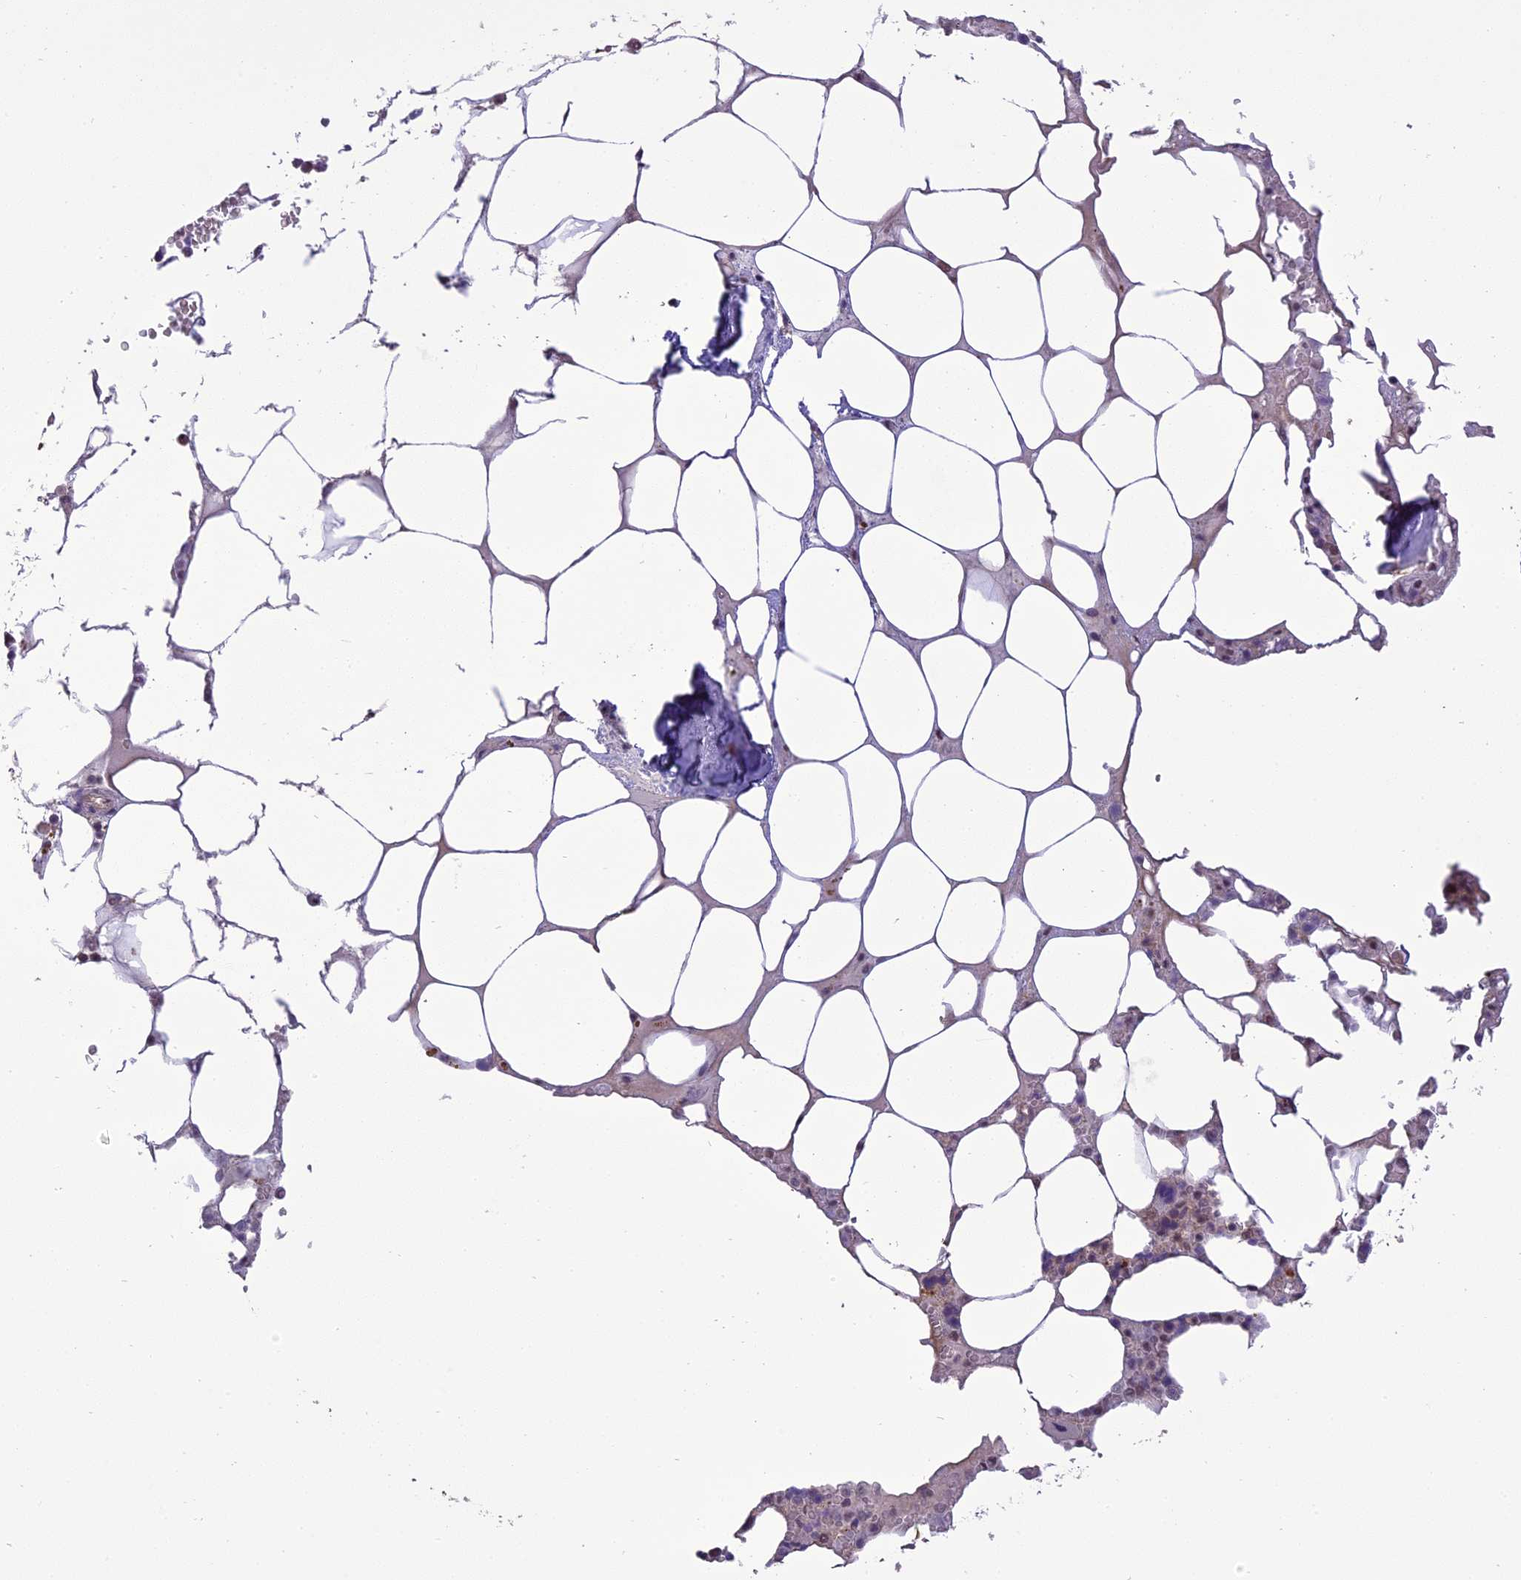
{"staining": {"intensity": "moderate", "quantity": "25%-75%", "location": "cytoplasmic/membranous,nuclear"}, "tissue": "bone marrow", "cell_type": "Hematopoietic cells", "image_type": "normal", "snomed": [{"axis": "morphology", "description": "Normal tissue, NOS"}, {"axis": "topography", "description": "Bone marrow"}], "caption": "Immunohistochemistry (IHC) of benign bone marrow demonstrates medium levels of moderate cytoplasmic/membranous,nuclear expression in approximately 25%-75% of hematopoietic cells. Using DAB (brown) and hematoxylin (blue) stains, captured at high magnification using brightfield microscopy.", "gene": "TIGD7", "patient": {"sex": "male", "age": 64}}